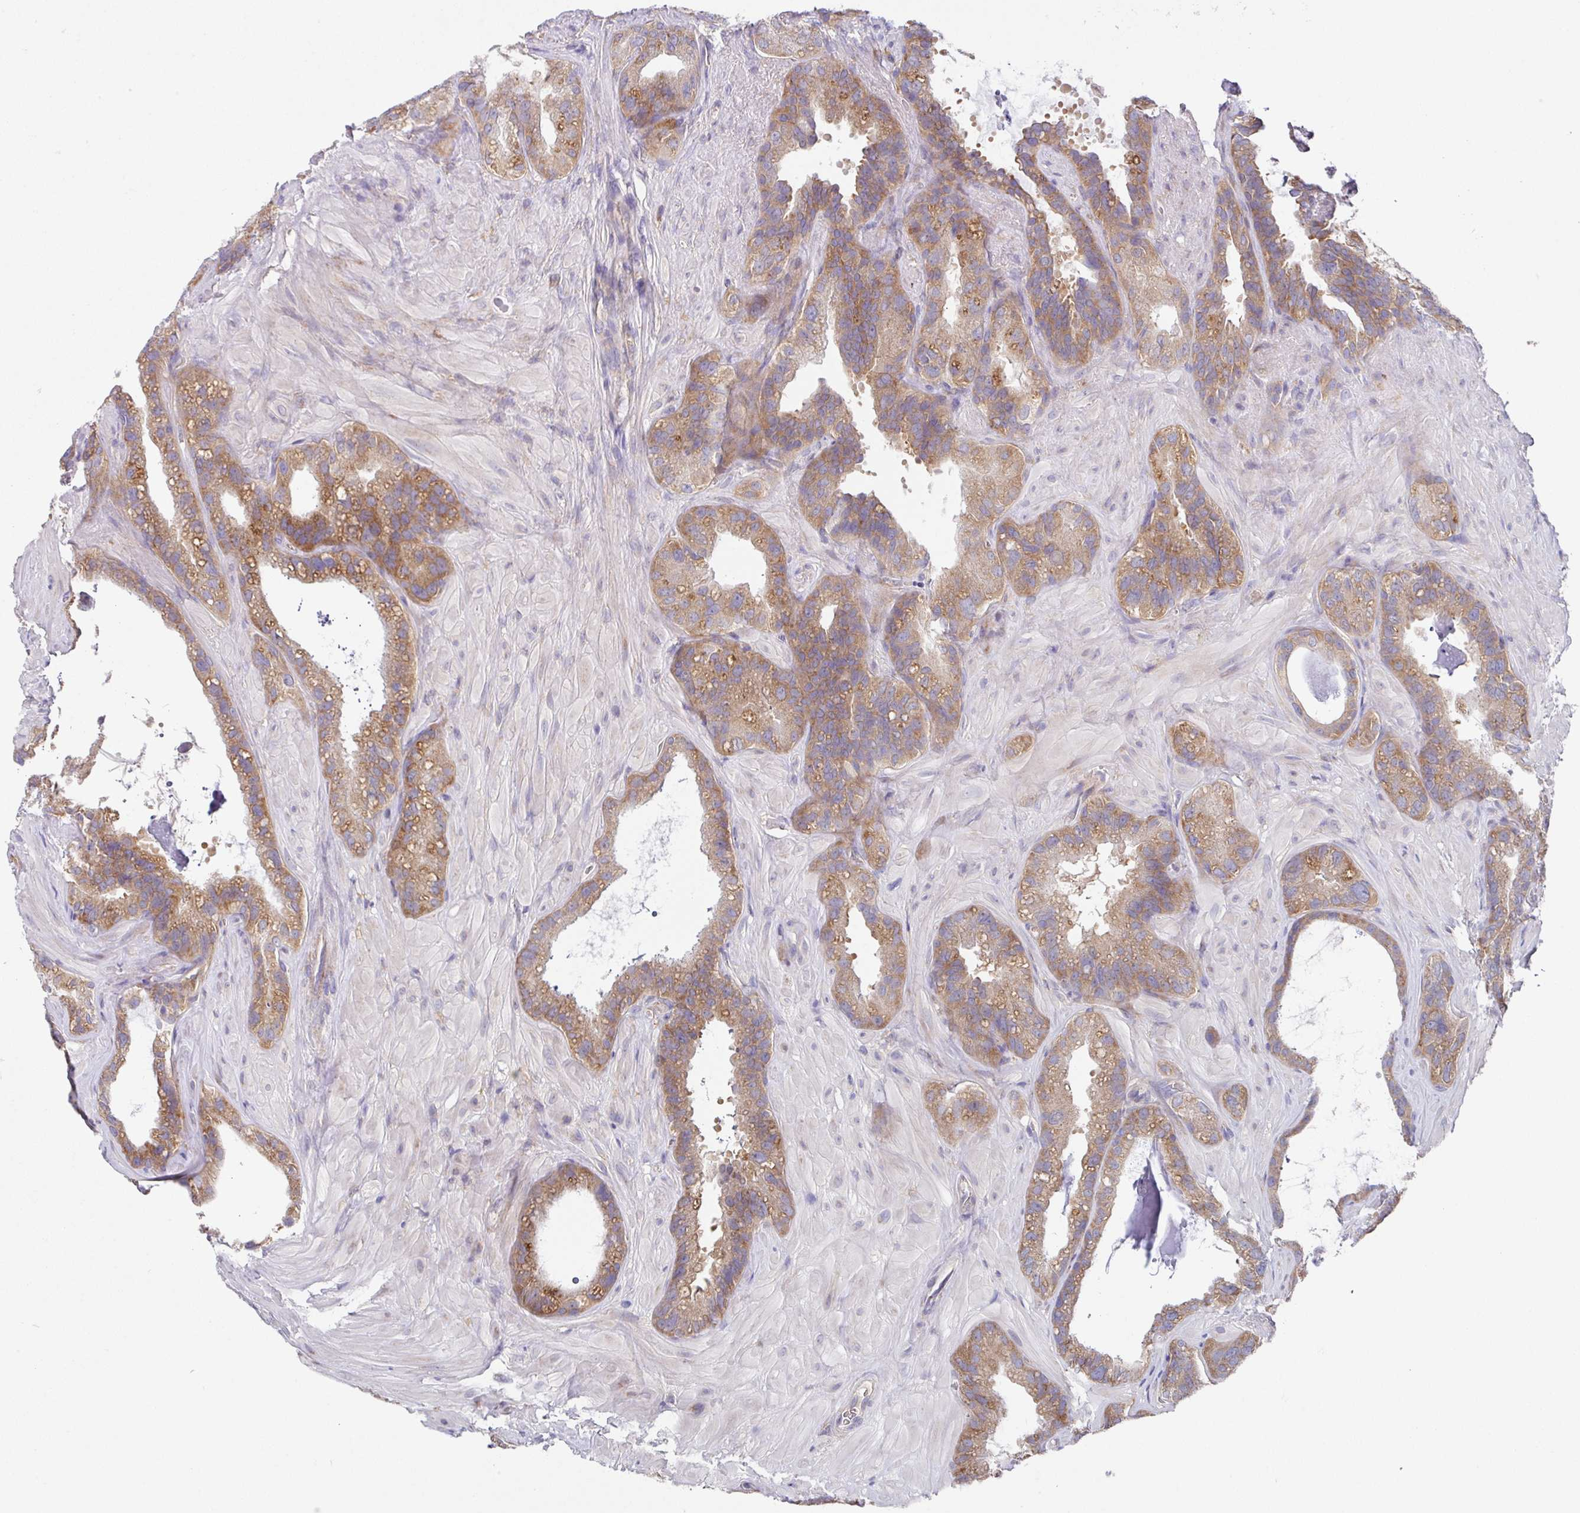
{"staining": {"intensity": "moderate", "quantity": ">75%", "location": "cytoplasmic/membranous"}, "tissue": "seminal vesicle", "cell_type": "Glandular cells", "image_type": "normal", "snomed": [{"axis": "morphology", "description": "Normal tissue, NOS"}, {"axis": "topography", "description": "Seminal veicle"}, {"axis": "topography", "description": "Peripheral nerve tissue"}], "caption": "A medium amount of moderate cytoplasmic/membranous staining is identified in approximately >75% of glandular cells in normal seminal vesicle.", "gene": "EIF4B", "patient": {"sex": "male", "age": 76}}